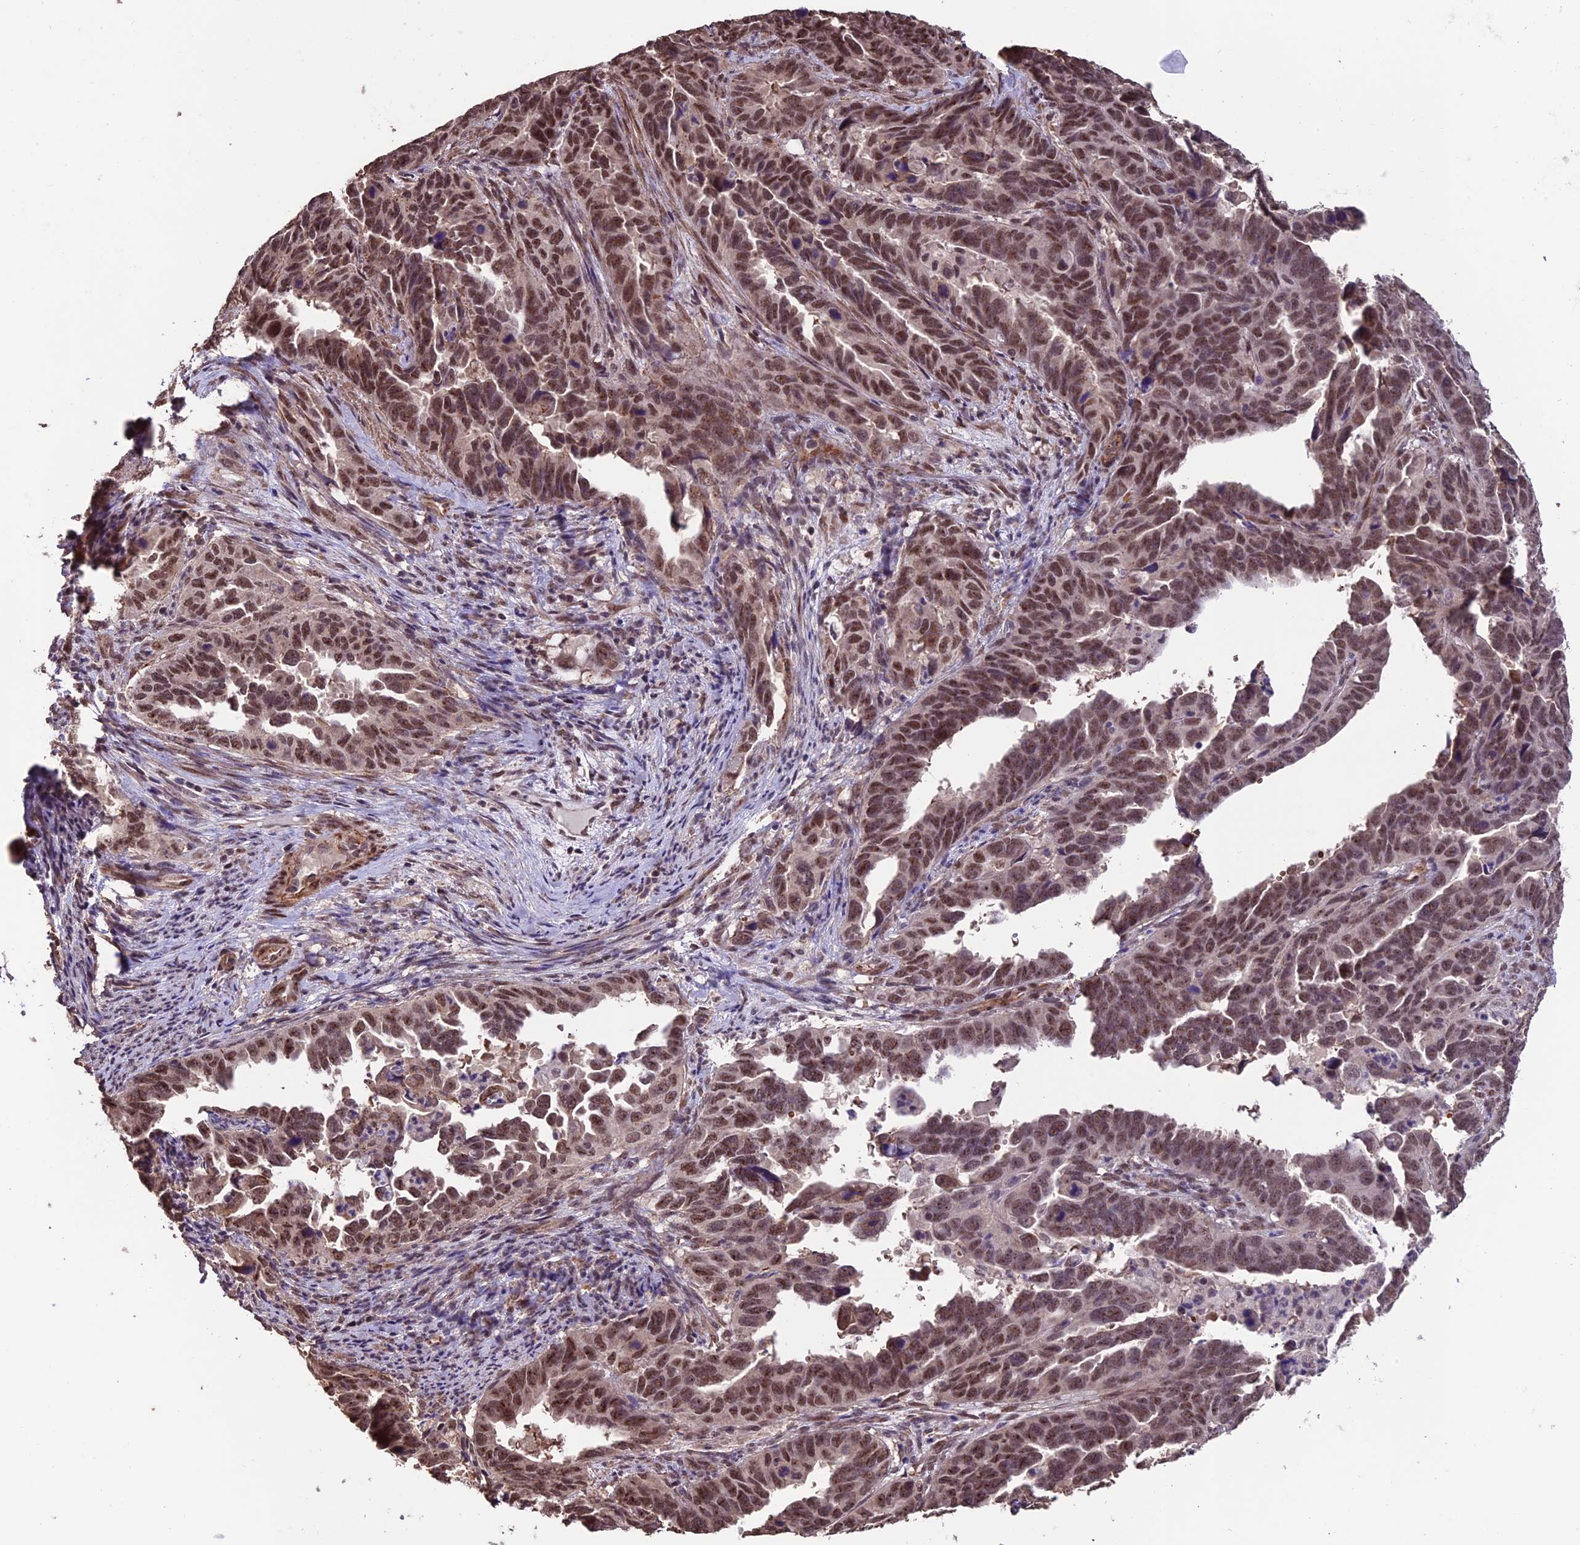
{"staining": {"intensity": "moderate", "quantity": ">75%", "location": "nuclear"}, "tissue": "endometrial cancer", "cell_type": "Tumor cells", "image_type": "cancer", "snomed": [{"axis": "morphology", "description": "Adenocarcinoma, NOS"}, {"axis": "topography", "description": "Endometrium"}], "caption": "The micrograph exhibits immunohistochemical staining of adenocarcinoma (endometrial). There is moderate nuclear positivity is appreciated in about >75% of tumor cells.", "gene": "CABIN1", "patient": {"sex": "female", "age": 65}}